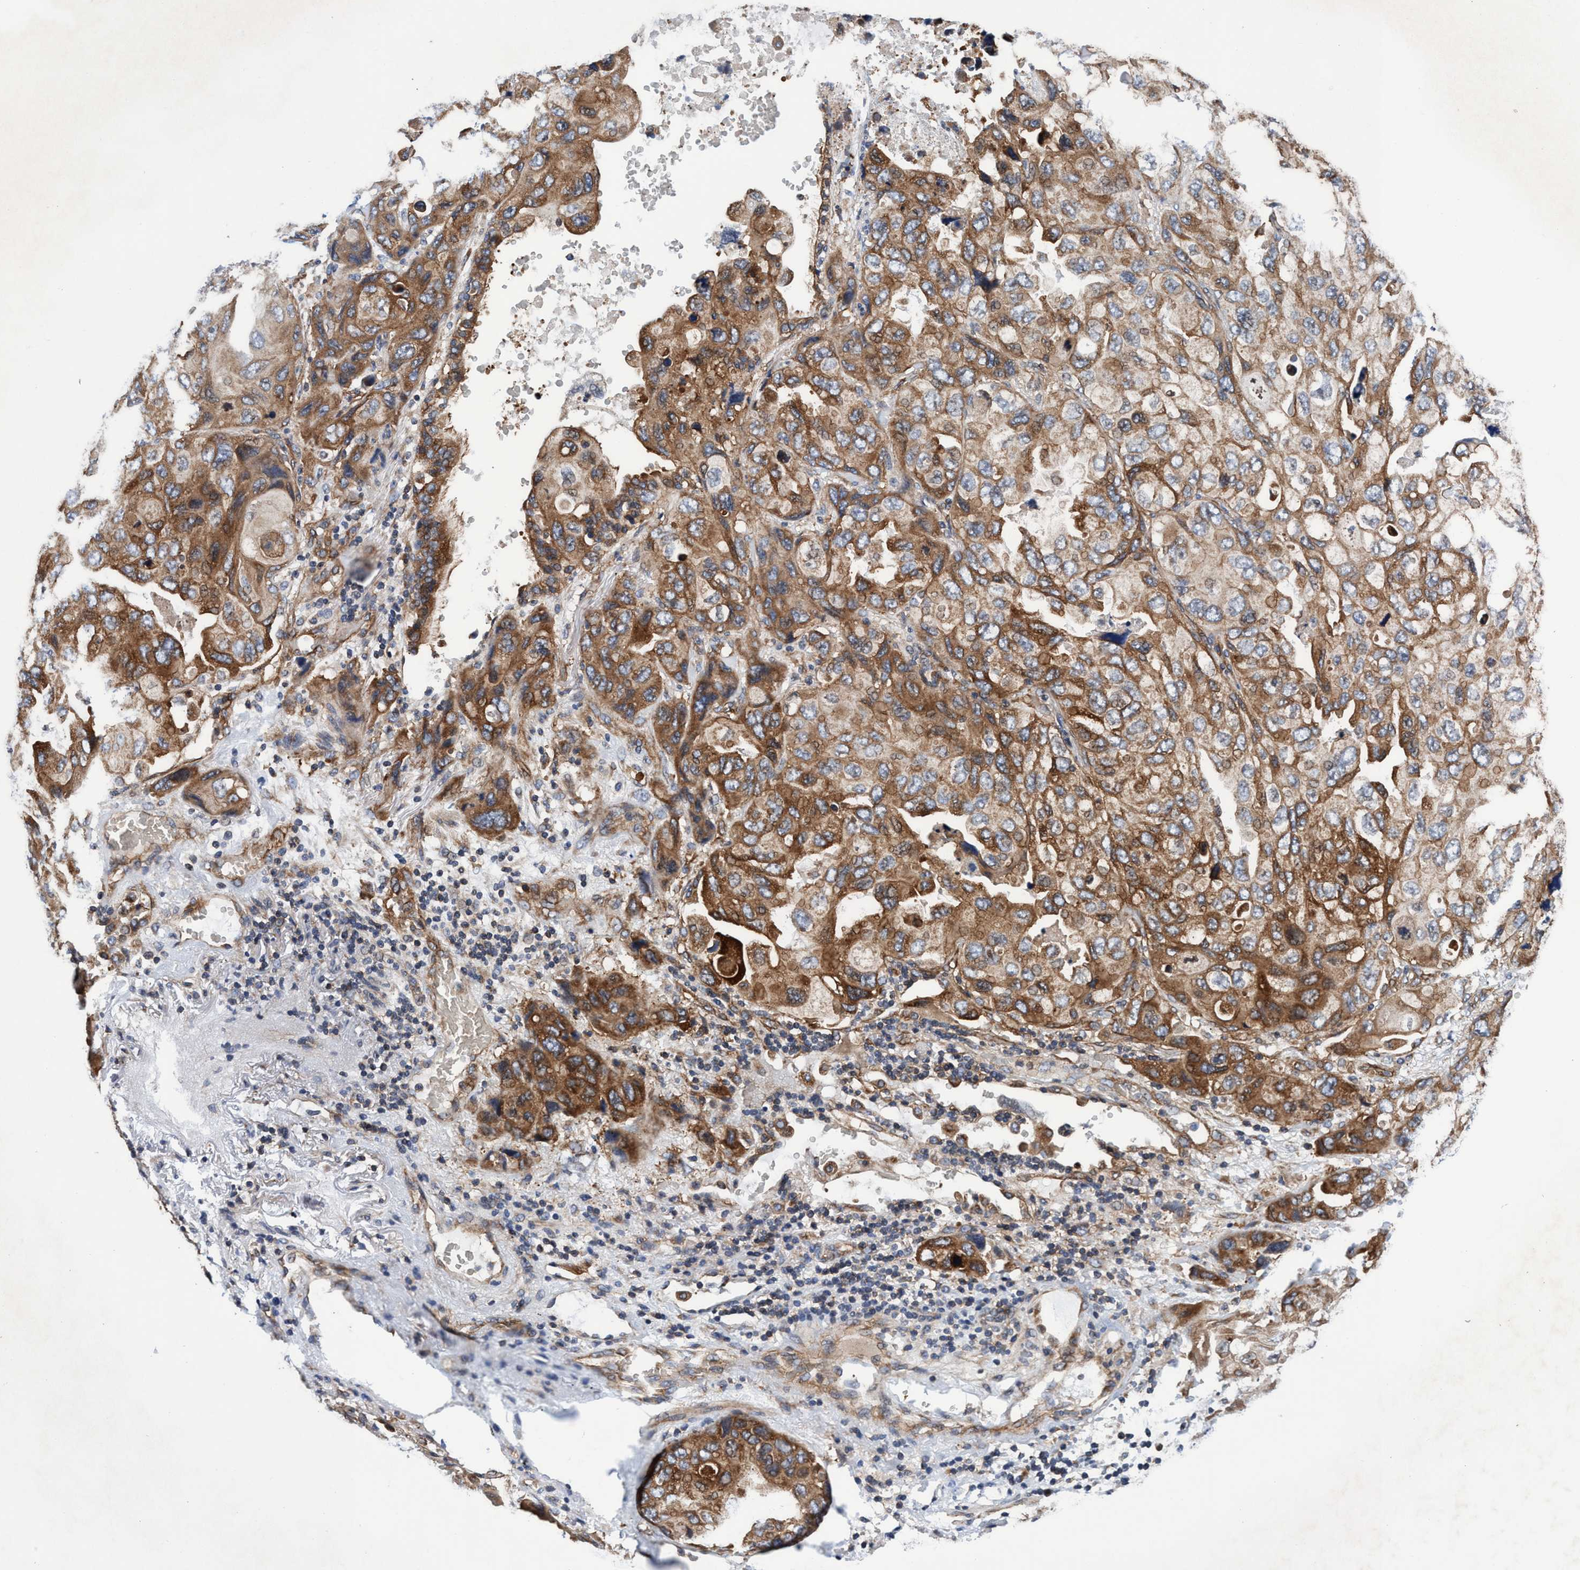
{"staining": {"intensity": "strong", "quantity": ">75%", "location": "cytoplasmic/membranous"}, "tissue": "lung cancer", "cell_type": "Tumor cells", "image_type": "cancer", "snomed": [{"axis": "morphology", "description": "Squamous cell carcinoma, NOS"}, {"axis": "topography", "description": "Lung"}], "caption": "Protein positivity by immunohistochemistry (IHC) shows strong cytoplasmic/membranous expression in about >75% of tumor cells in lung squamous cell carcinoma. The protein of interest is stained brown, and the nuclei are stained in blue (DAB IHC with brightfield microscopy, high magnification).", "gene": "MCM3AP", "patient": {"sex": "female", "age": 73}}